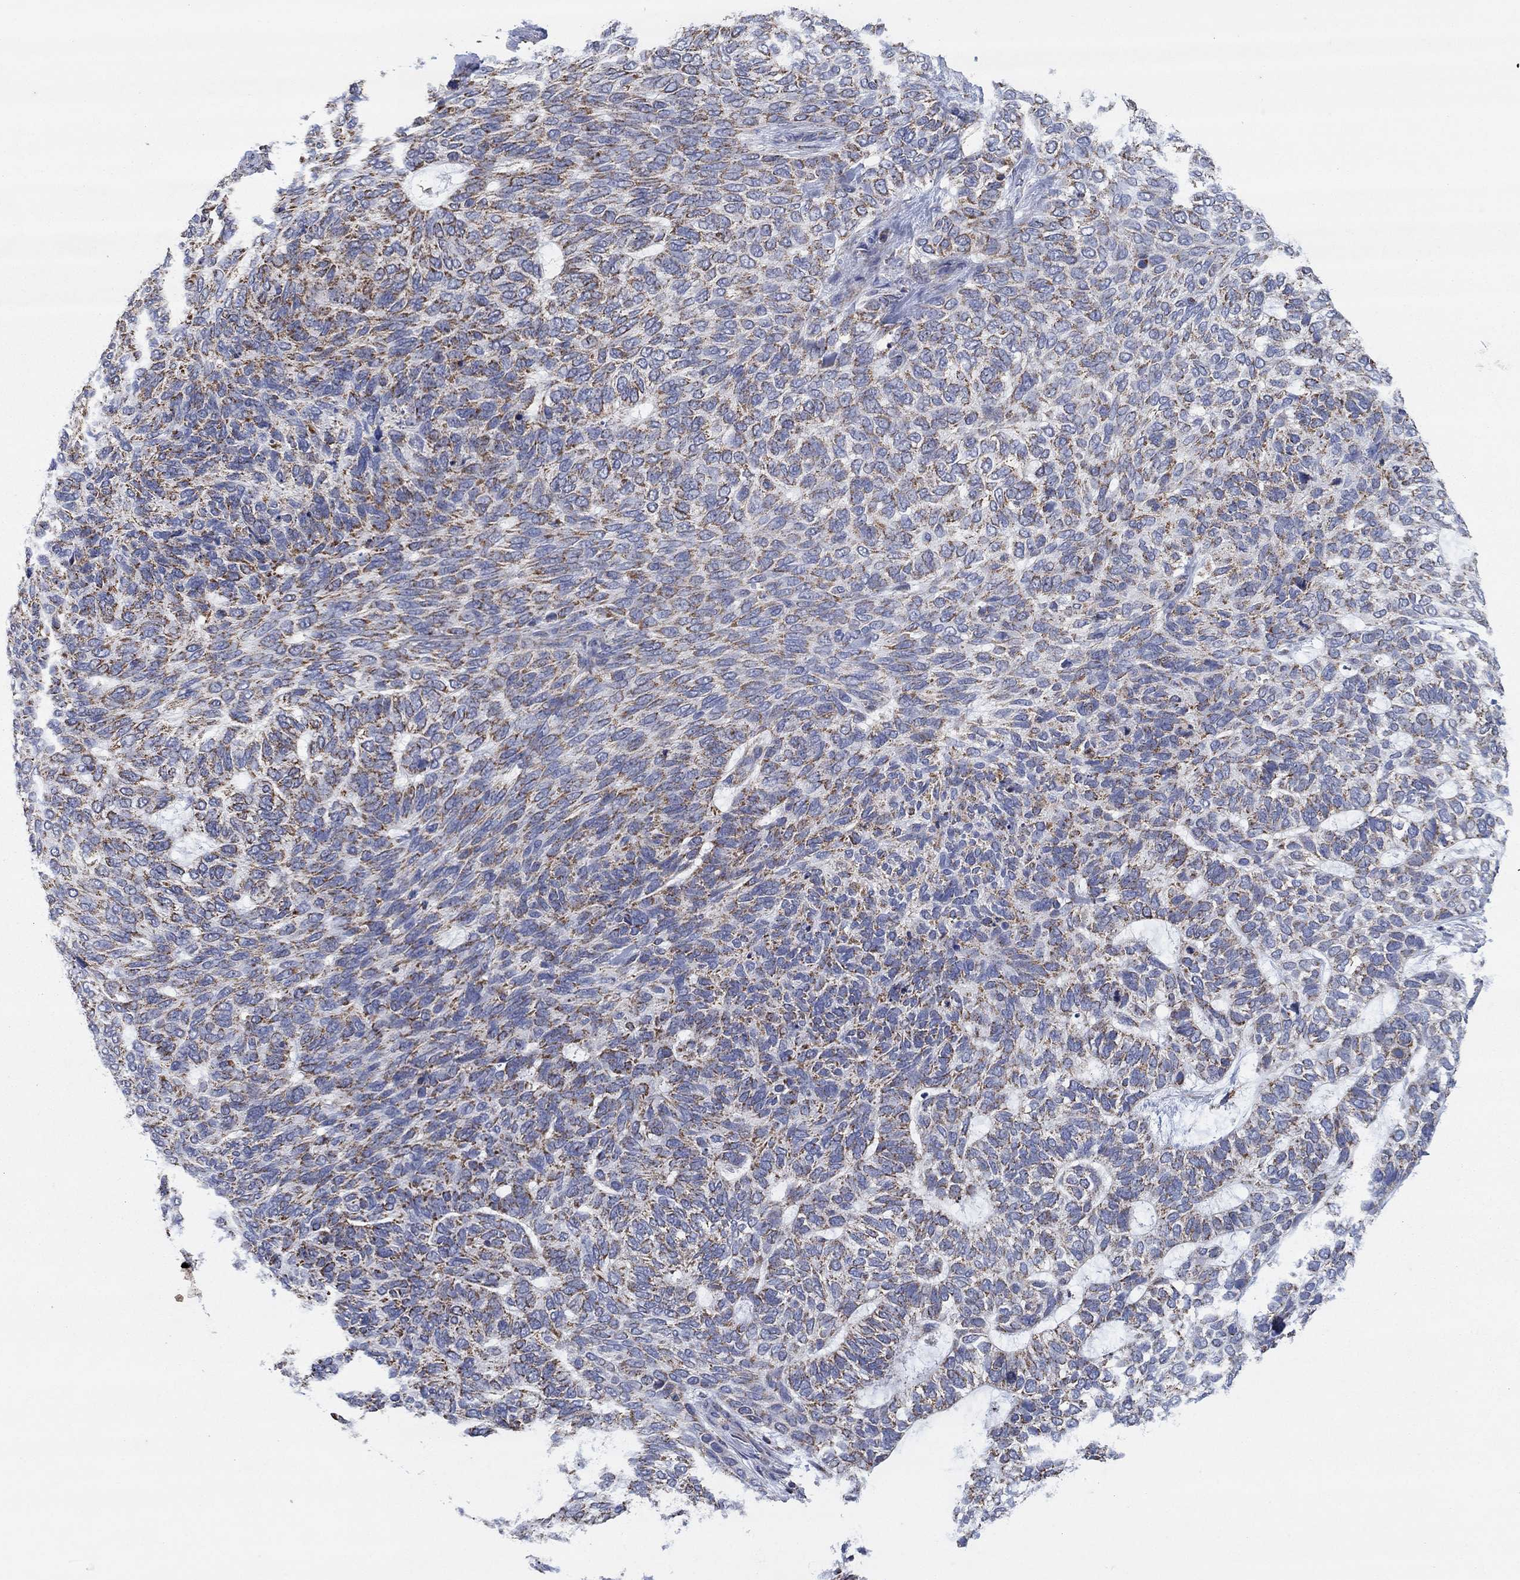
{"staining": {"intensity": "moderate", "quantity": "25%-75%", "location": "cytoplasmic/membranous"}, "tissue": "skin cancer", "cell_type": "Tumor cells", "image_type": "cancer", "snomed": [{"axis": "morphology", "description": "Basal cell carcinoma"}, {"axis": "topography", "description": "Skin"}], "caption": "IHC of basal cell carcinoma (skin) demonstrates medium levels of moderate cytoplasmic/membranous expression in approximately 25%-75% of tumor cells.", "gene": "C9orf85", "patient": {"sex": "female", "age": 65}}